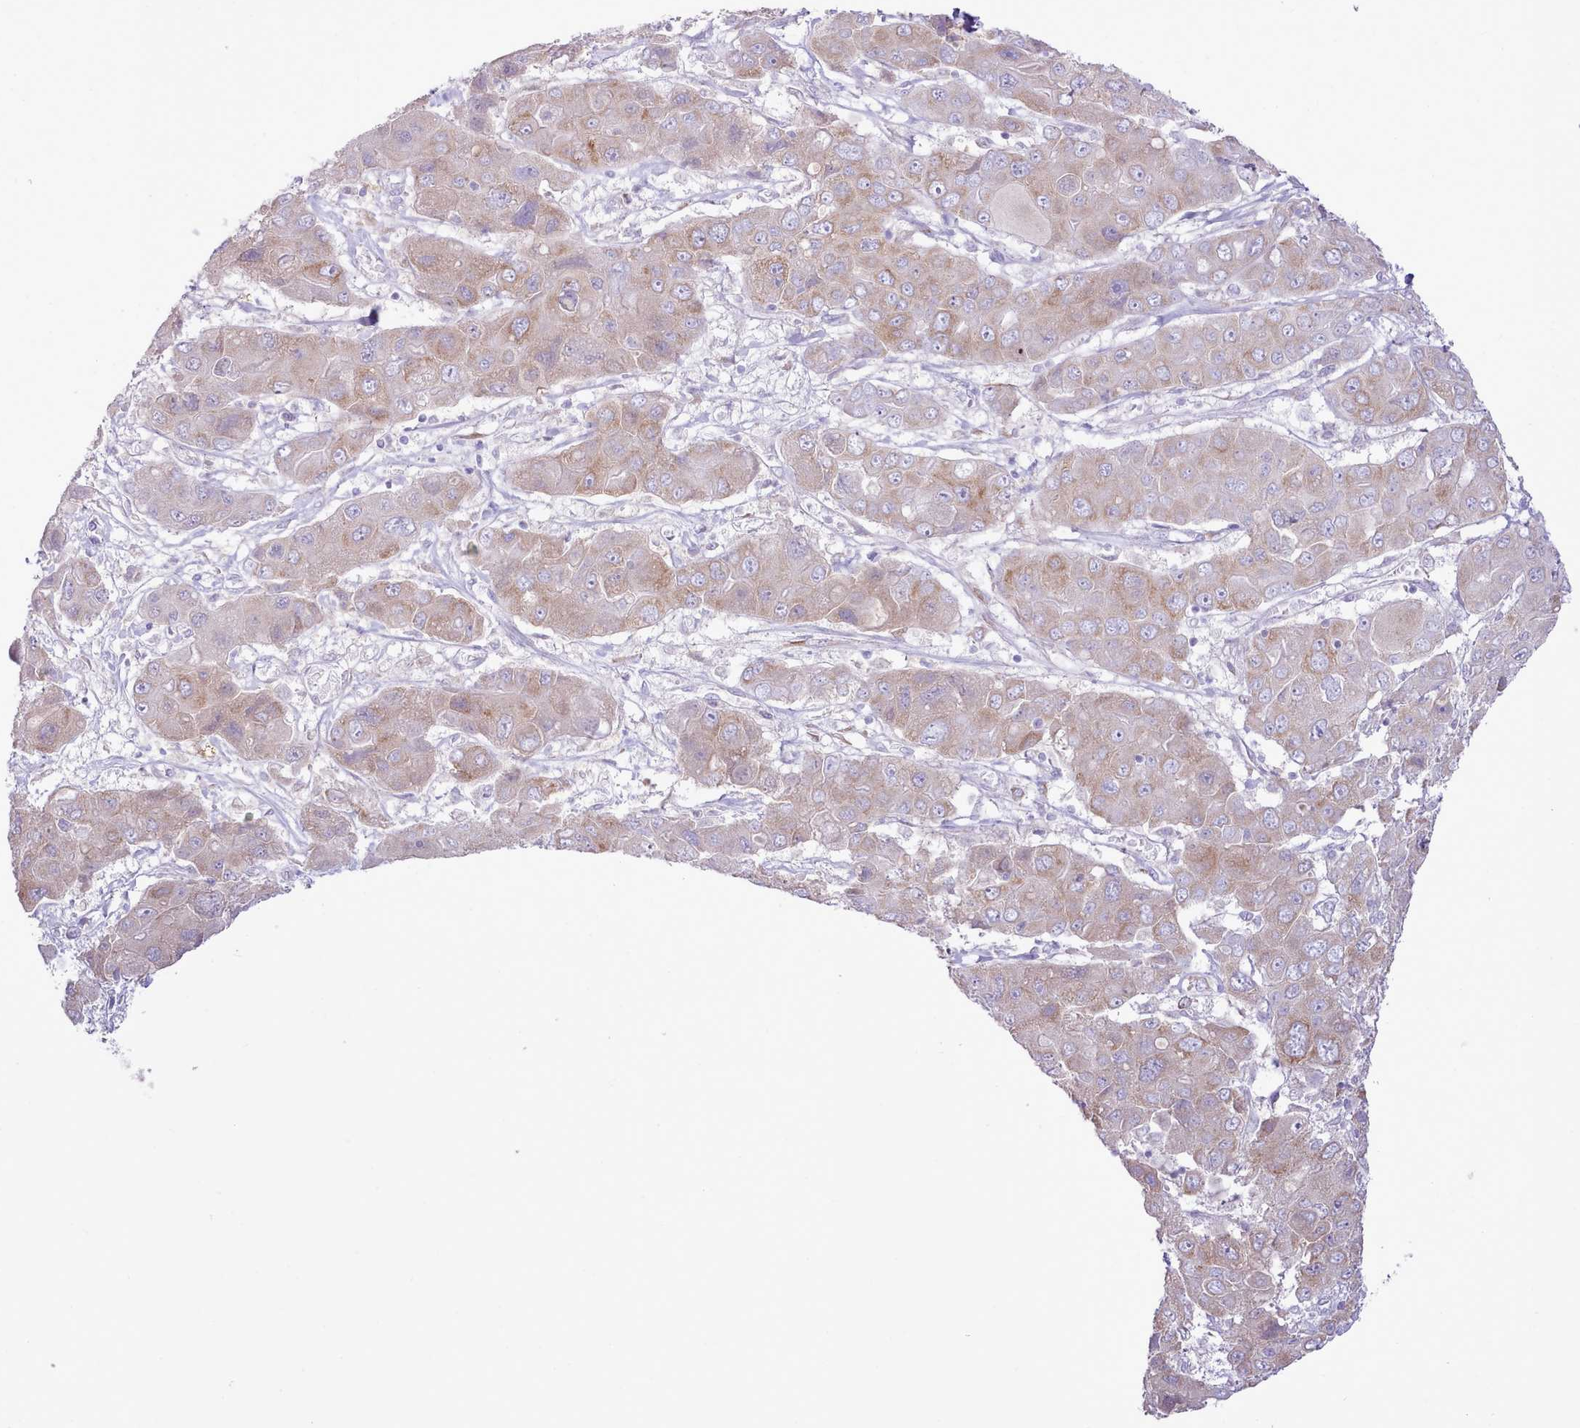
{"staining": {"intensity": "weak", "quantity": ">75%", "location": "cytoplasmic/membranous"}, "tissue": "liver cancer", "cell_type": "Tumor cells", "image_type": "cancer", "snomed": [{"axis": "morphology", "description": "Cholangiocarcinoma"}, {"axis": "topography", "description": "Liver"}], "caption": "DAB immunohistochemical staining of human liver cancer (cholangiocarcinoma) demonstrates weak cytoplasmic/membranous protein staining in approximately >75% of tumor cells. The staining was performed using DAB to visualize the protein expression in brown, while the nuclei were stained in blue with hematoxylin (Magnification: 20x).", "gene": "CCL1", "patient": {"sex": "male", "age": 67}}